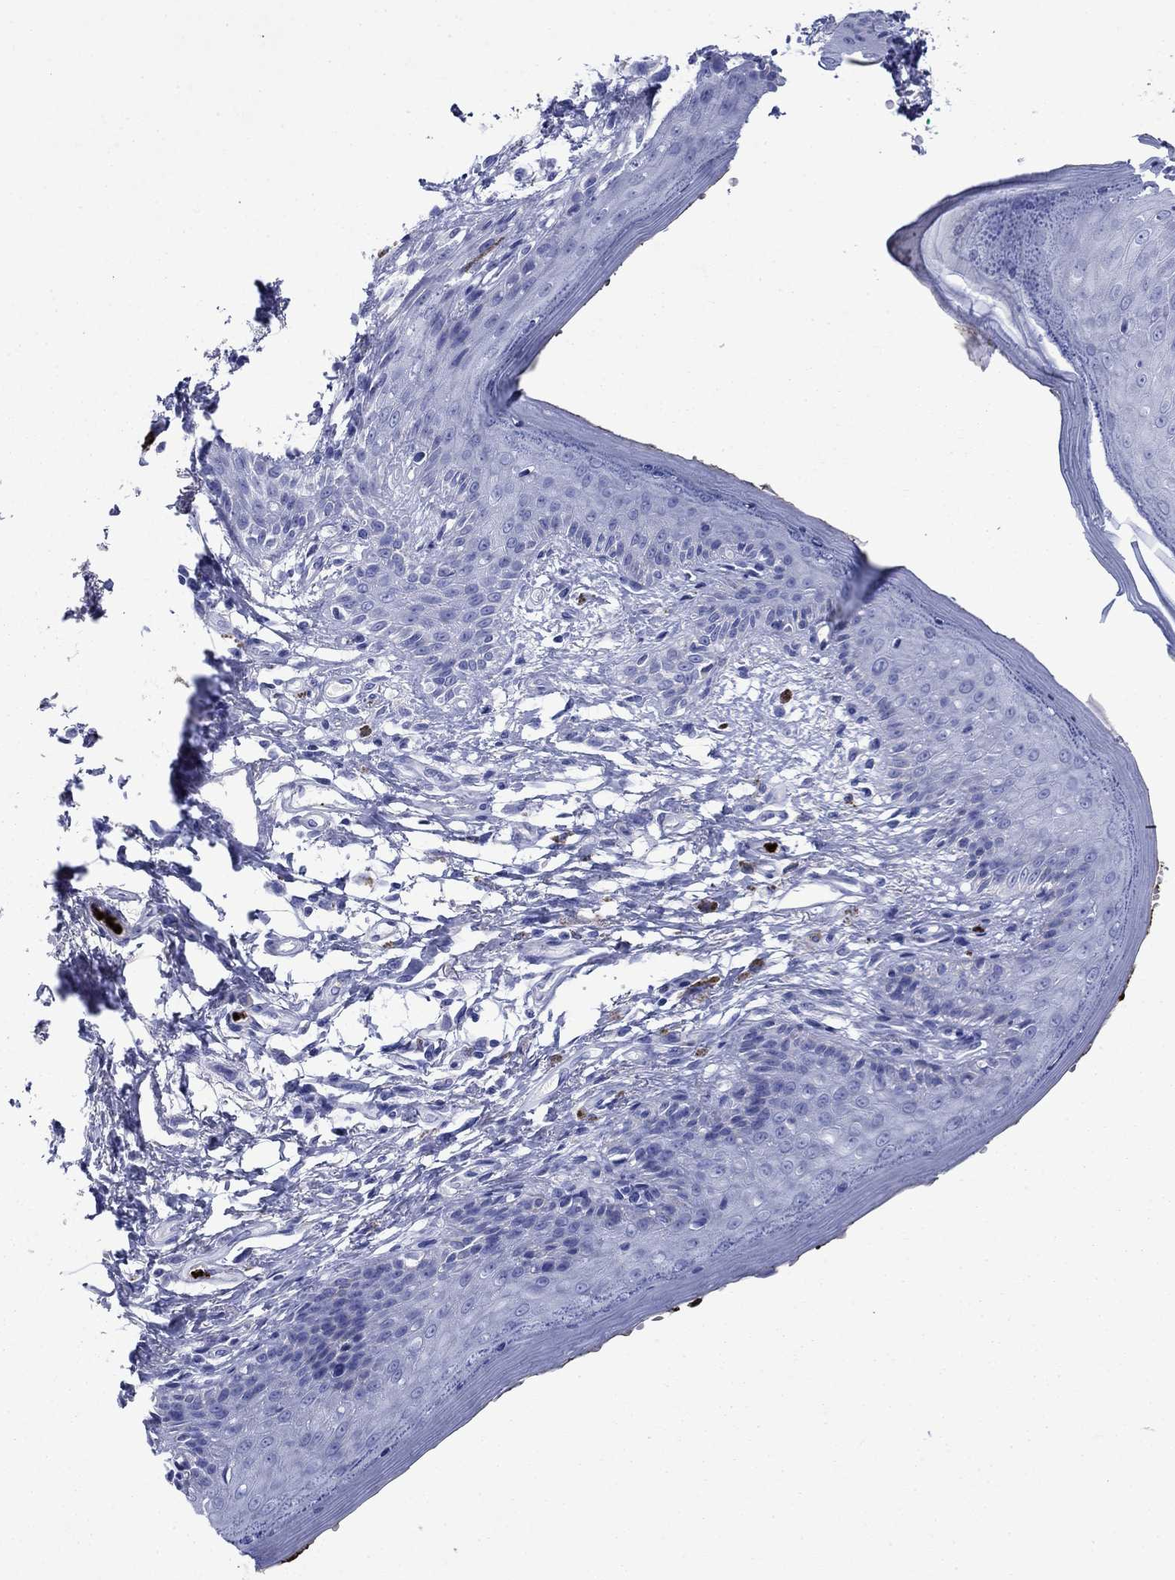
{"staining": {"intensity": "negative", "quantity": "none", "location": "none"}, "tissue": "skin", "cell_type": "Epidermal cells", "image_type": "normal", "snomed": [{"axis": "morphology", "description": "Normal tissue, NOS"}, {"axis": "morphology", "description": "Adenocarcinoma, NOS"}, {"axis": "topography", "description": "Rectum"}, {"axis": "topography", "description": "Anal"}], "caption": "High magnification brightfield microscopy of unremarkable skin stained with DAB (brown) and counterstained with hematoxylin (blue): epidermal cells show no significant expression. (DAB immunohistochemistry (IHC) visualized using brightfield microscopy, high magnification).", "gene": "AZU1", "patient": {"sex": "female", "age": 68}}